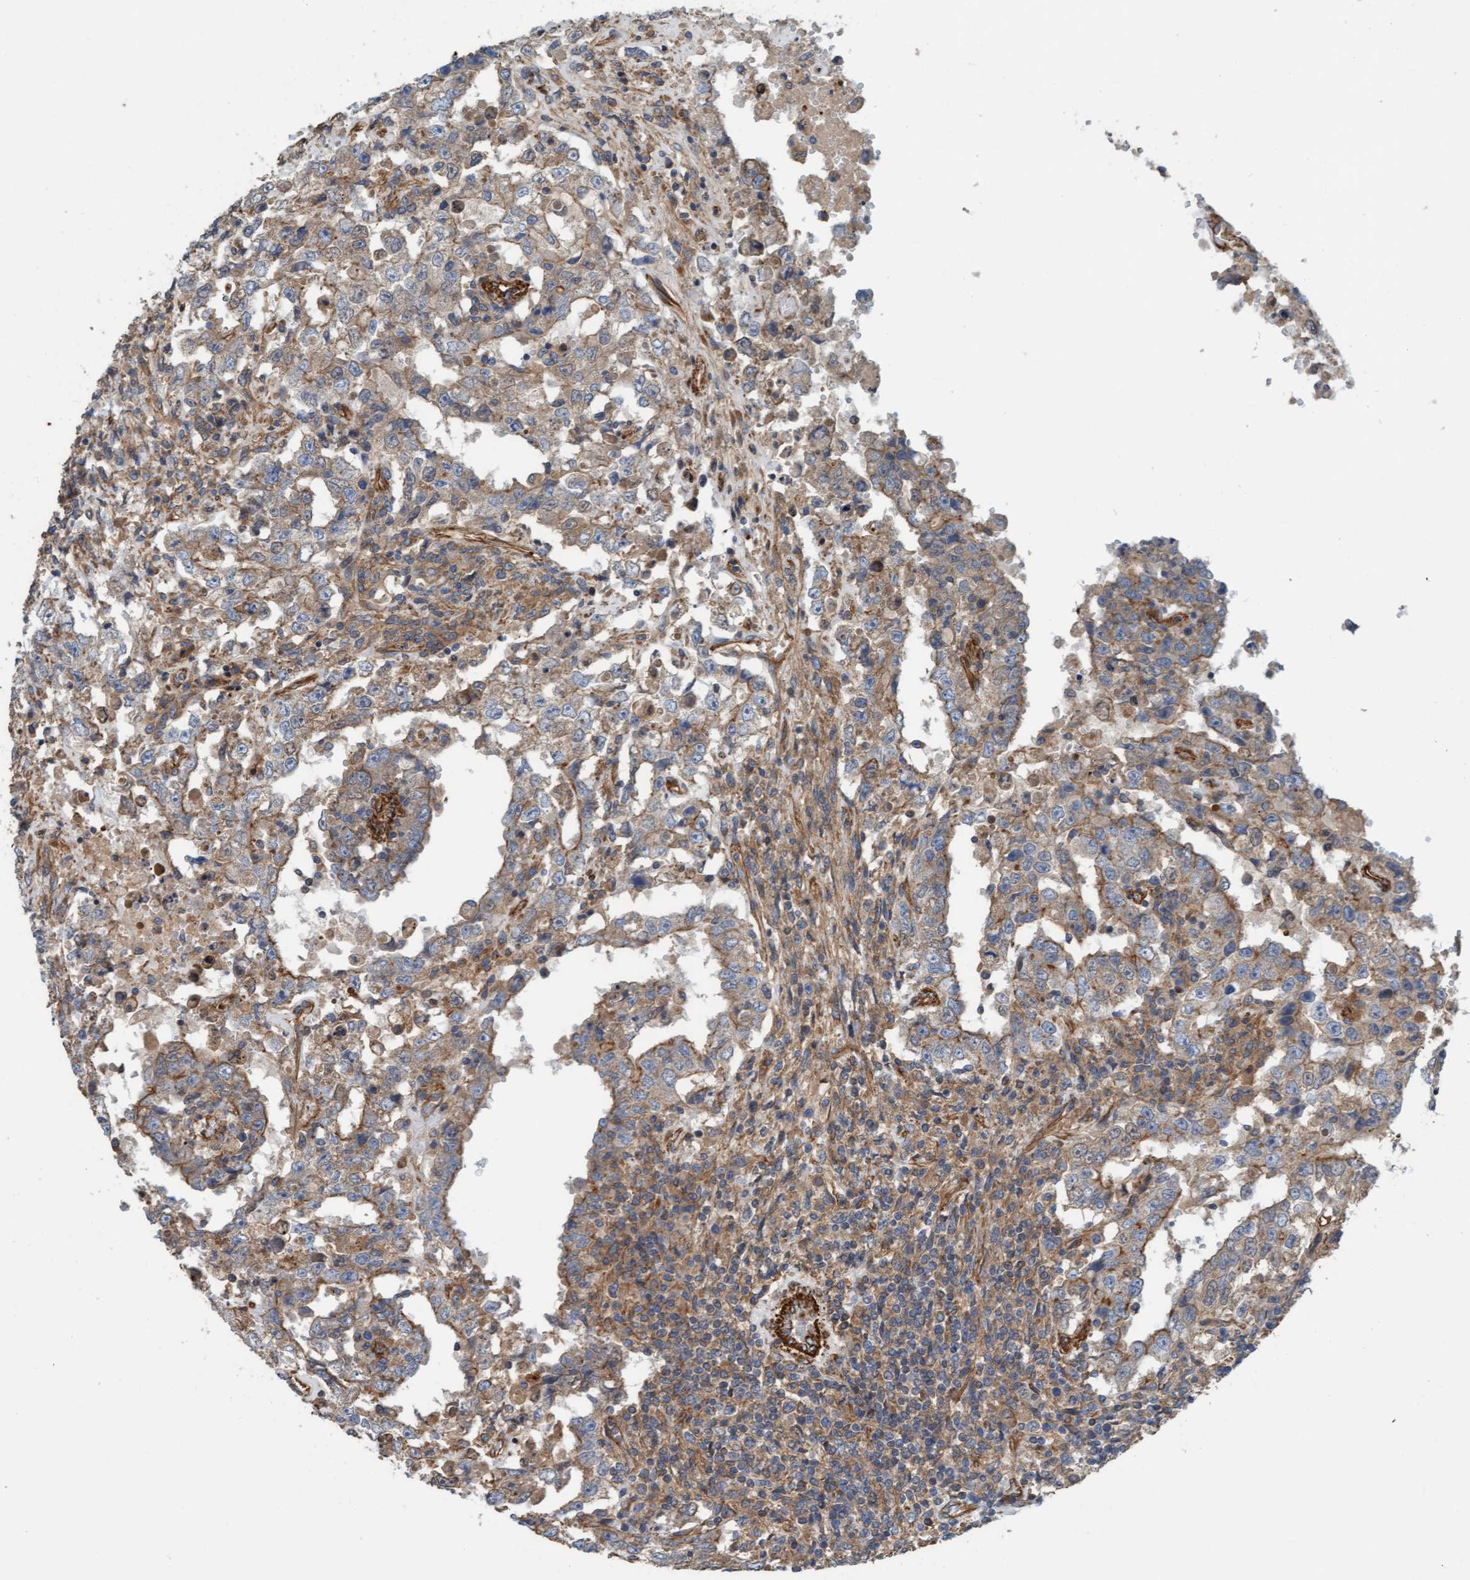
{"staining": {"intensity": "weak", "quantity": "25%-75%", "location": "cytoplasmic/membranous"}, "tissue": "testis cancer", "cell_type": "Tumor cells", "image_type": "cancer", "snomed": [{"axis": "morphology", "description": "Carcinoma, Embryonal, NOS"}, {"axis": "topography", "description": "Testis"}], "caption": "Protein expression analysis of testis cancer shows weak cytoplasmic/membranous expression in approximately 25%-75% of tumor cells.", "gene": "STXBP4", "patient": {"sex": "male", "age": 26}}